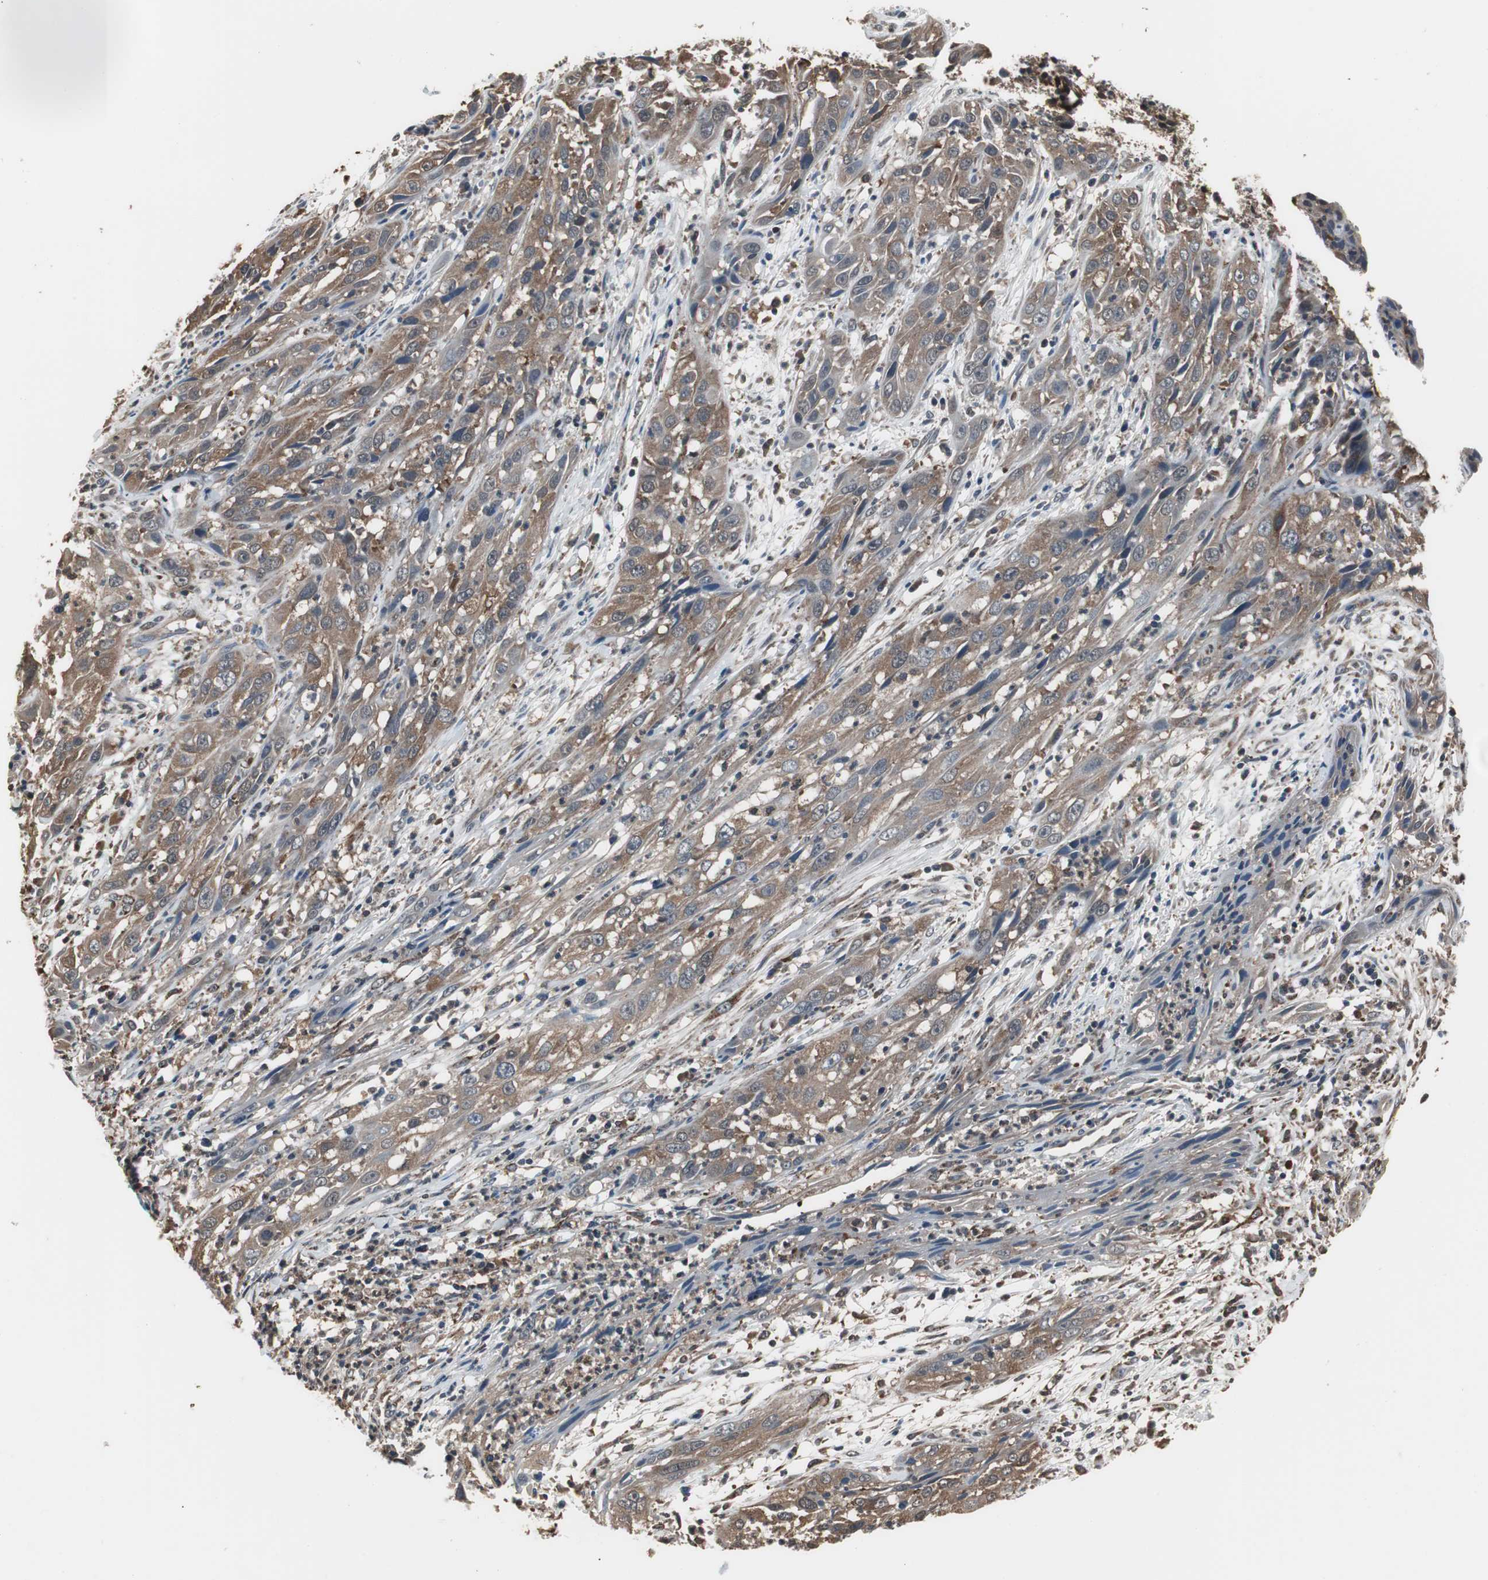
{"staining": {"intensity": "strong", "quantity": ">75%", "location": "cytoplasmic/membranous"}, "tissue": "cervical cancer", "cell_type": "Tumor cells", "image_type": "cancer", "snomed": [{"axis": "morphology", "description": "Squamous cell carcinoma, NOS"}, {"axis": "topography", "description": "Cervix"}], "caption": "Protein staining of squamous cell carcinoma (cervical) tissue demonstrates strong cytoplasmic/membranous staining in approximately >75% of tumor cells. Immunohistochemistry stains the protein in brown and the nuclei are stained blue.", "gene": "ZSCAN22", "patient": {"sex": "female", "age": 32}}